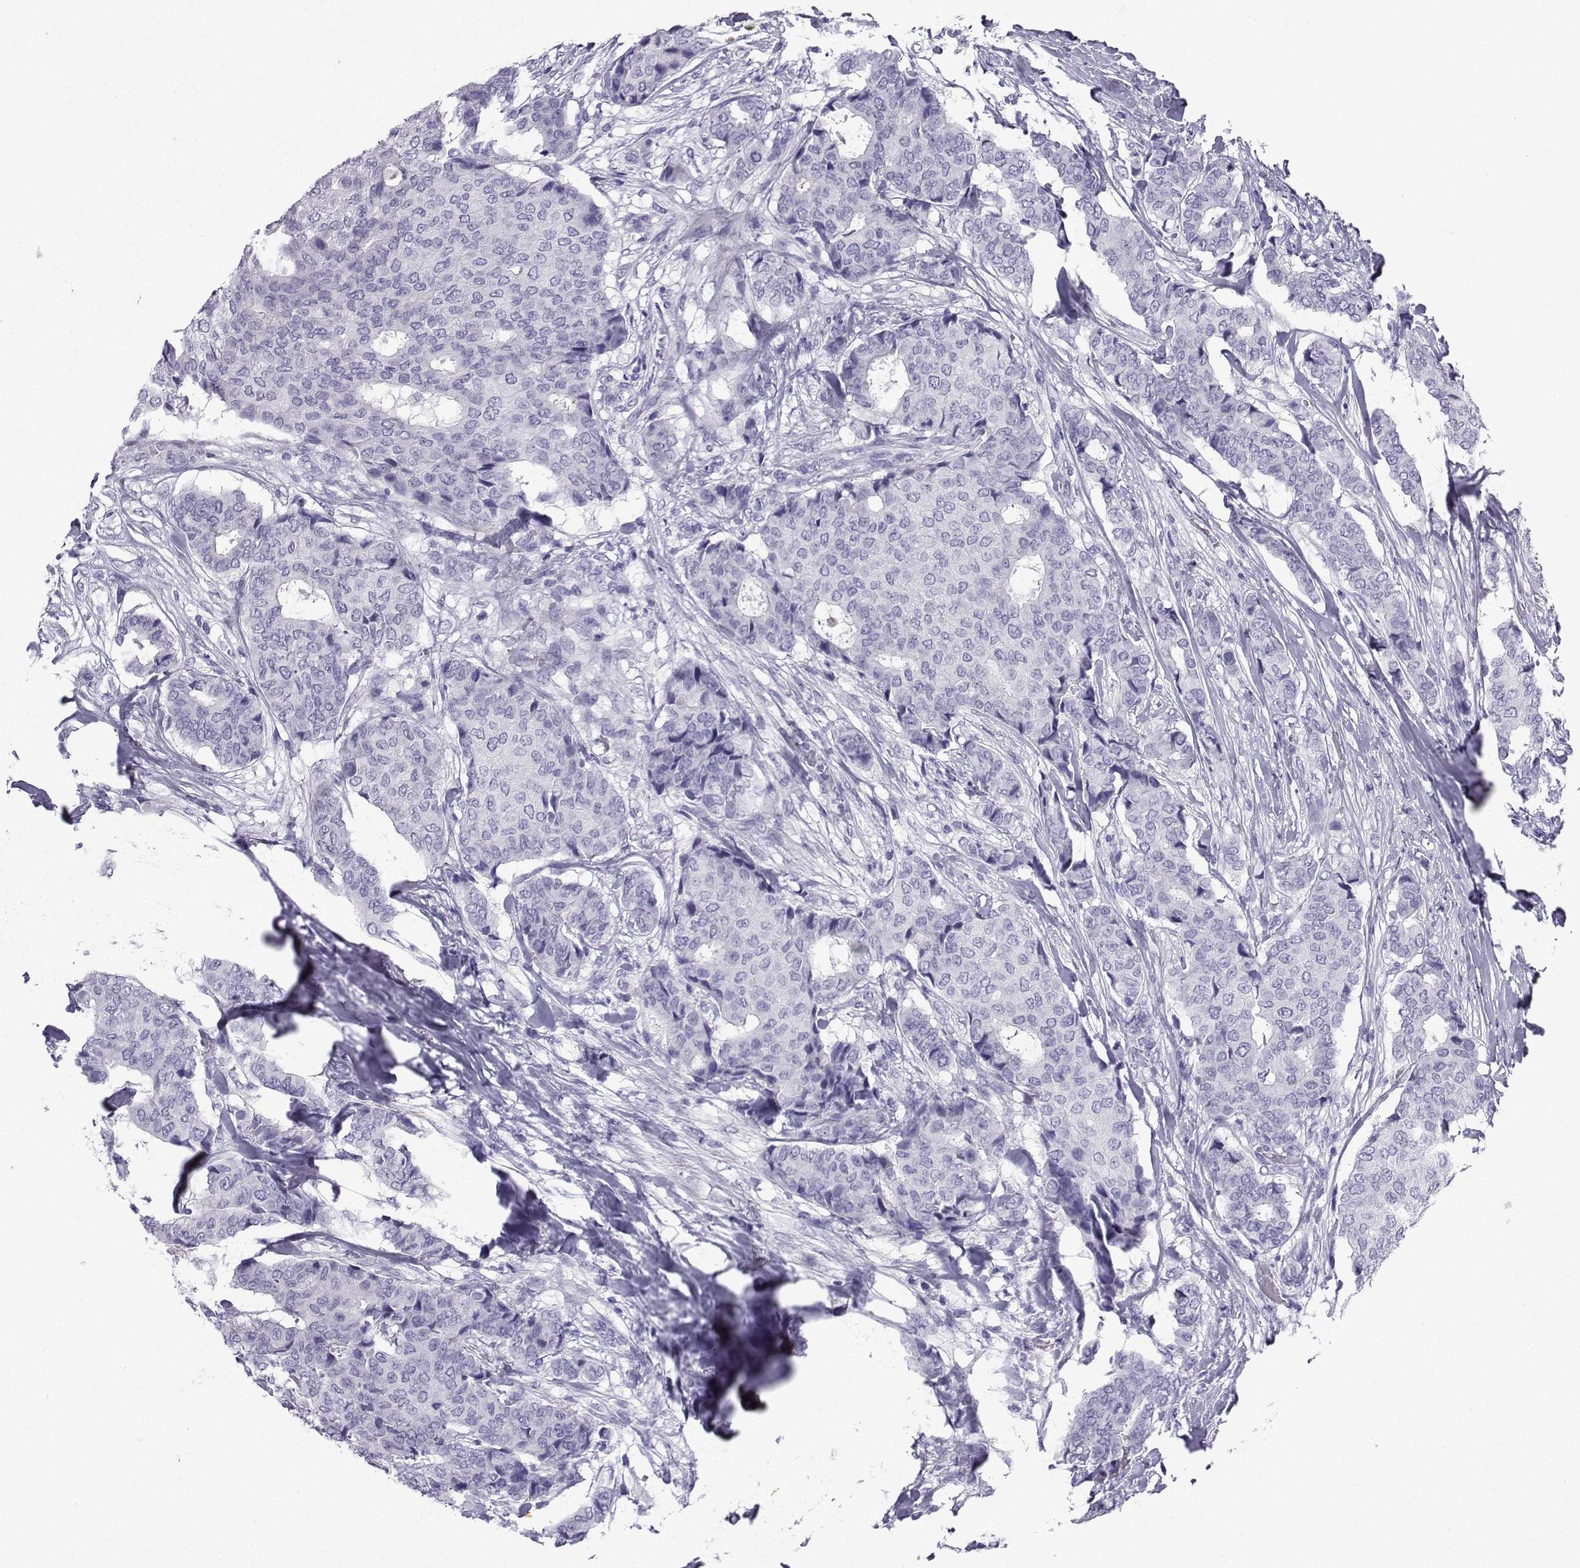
{"staining": {"intensity": "negative", "quantity": "none", "location": "none"}, "tissue": "breast cancer", "cell_type": "Tumor cells", "image_type": "cancer", "snomed": [{"axis": "morphology", "description": "Duct carcinoma"}, {"axis": "topography", "description": "Breast"}], "caption": "DAB (3,3'-diaminobenzidine) immunohistochemical staining of human breast infiltrating ductal carcinoma exhibits no significant positivity in tumor cells.", "gene": "KCNF1", "patient": {"sex": "female", "age": 75}}